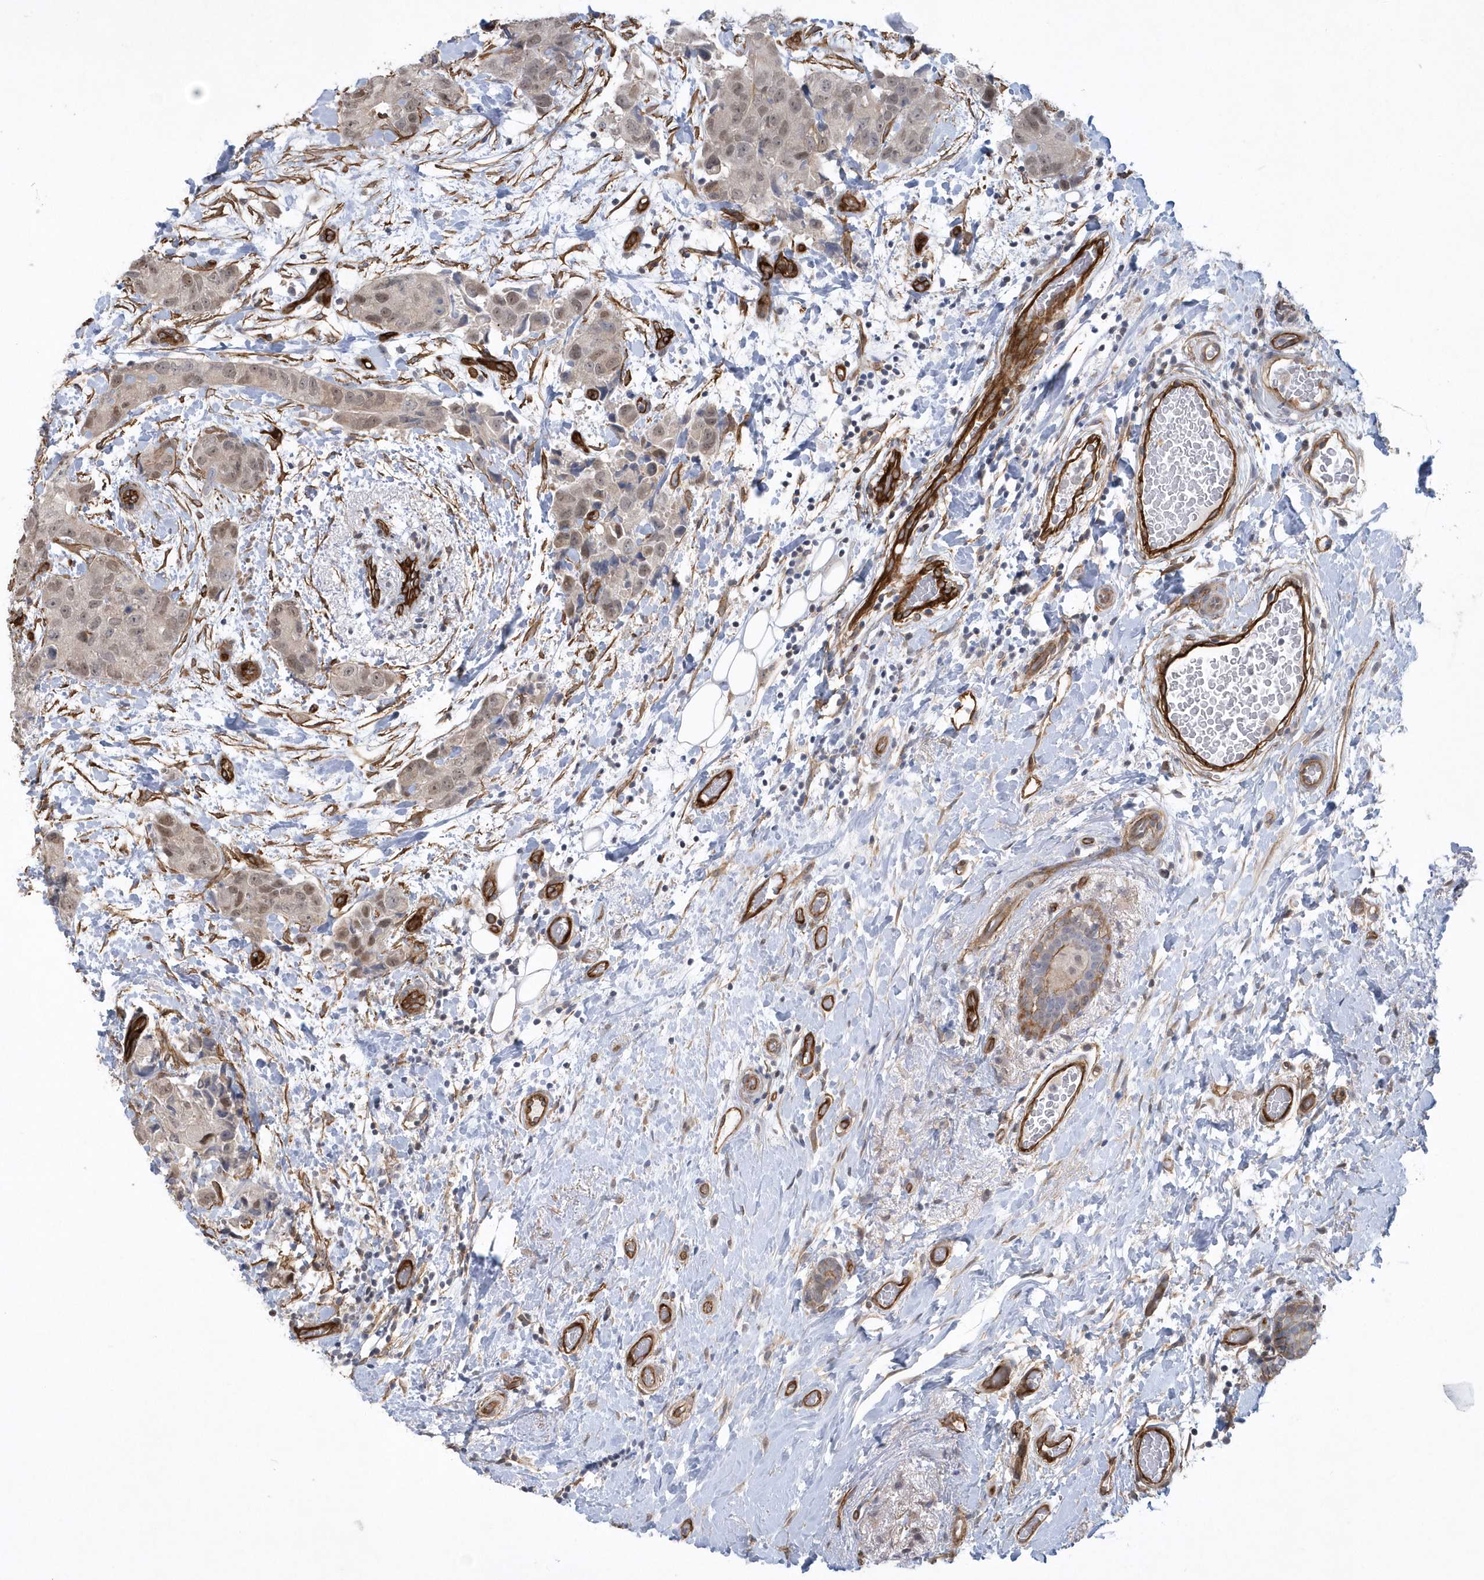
{"staining": {"intensity": "moderate", "quantity": "25%-75%", "location": "cytoplasmic/membranous,nuclear"}, "tissue": "breast cancer", "cell_type": "Tumor cells", "image_type": "cancer", "snomed": [{"axis": "morphology", "description": "Duct carcinoma"}, {"axis": "topography", "description": "Breast"}], "caption": "Breast cancer was stained to show a protein in brown. There is medium levels of moderate cytoplasmic/membranous and nuclear staining in about 25%-75% of tumor cells.", "gene": "RAI14", "patient": {"sex": "female", "age": 62}}